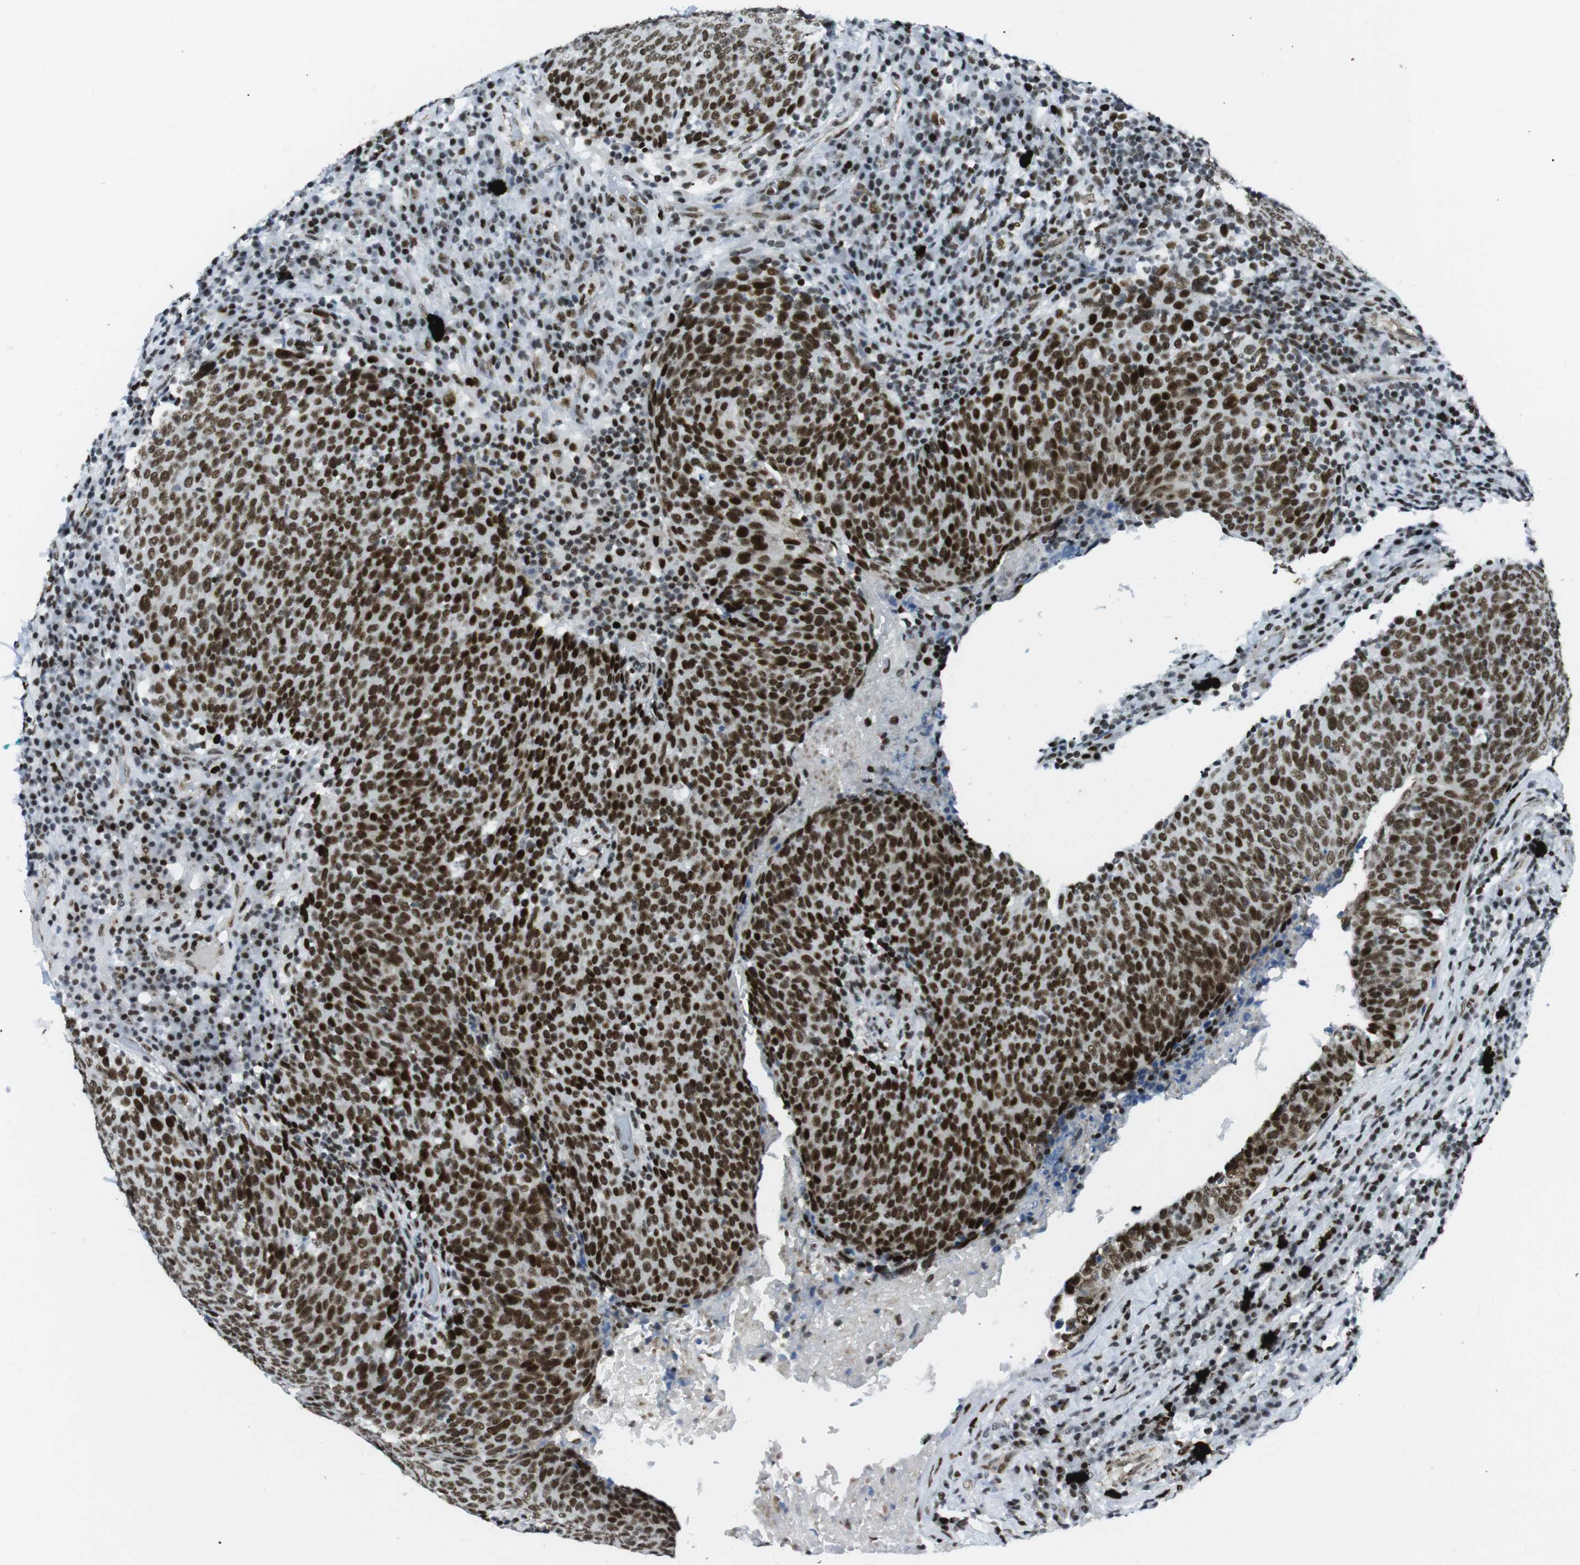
{"staining": {"intensity": "strong", "quantity": ">75%", "location": "nuclear"}, "tissue": "head and neck cancer", "cell_type": "Tumor cells", "image_type": "cancer", "snomed": [{"axis": "morphology", "description": "Squamous cell carcinoma, NOS"}, {"axis": "morphology", "description": "Squamous cell carcinoma, metastatic, NOS"}, {"axis": "topography", "description": "Lymph node"}, {"axis": "topography", "description": "Head-Neck"}], "caption": "A photomicrograph of human head and neck cancer (squamous cell carcinoma) stained for a protein exhibits strong nuclear brown staining in tumor cells.", "gene": "ARID1A", "patient": {"sex": "male", "age": 62}}